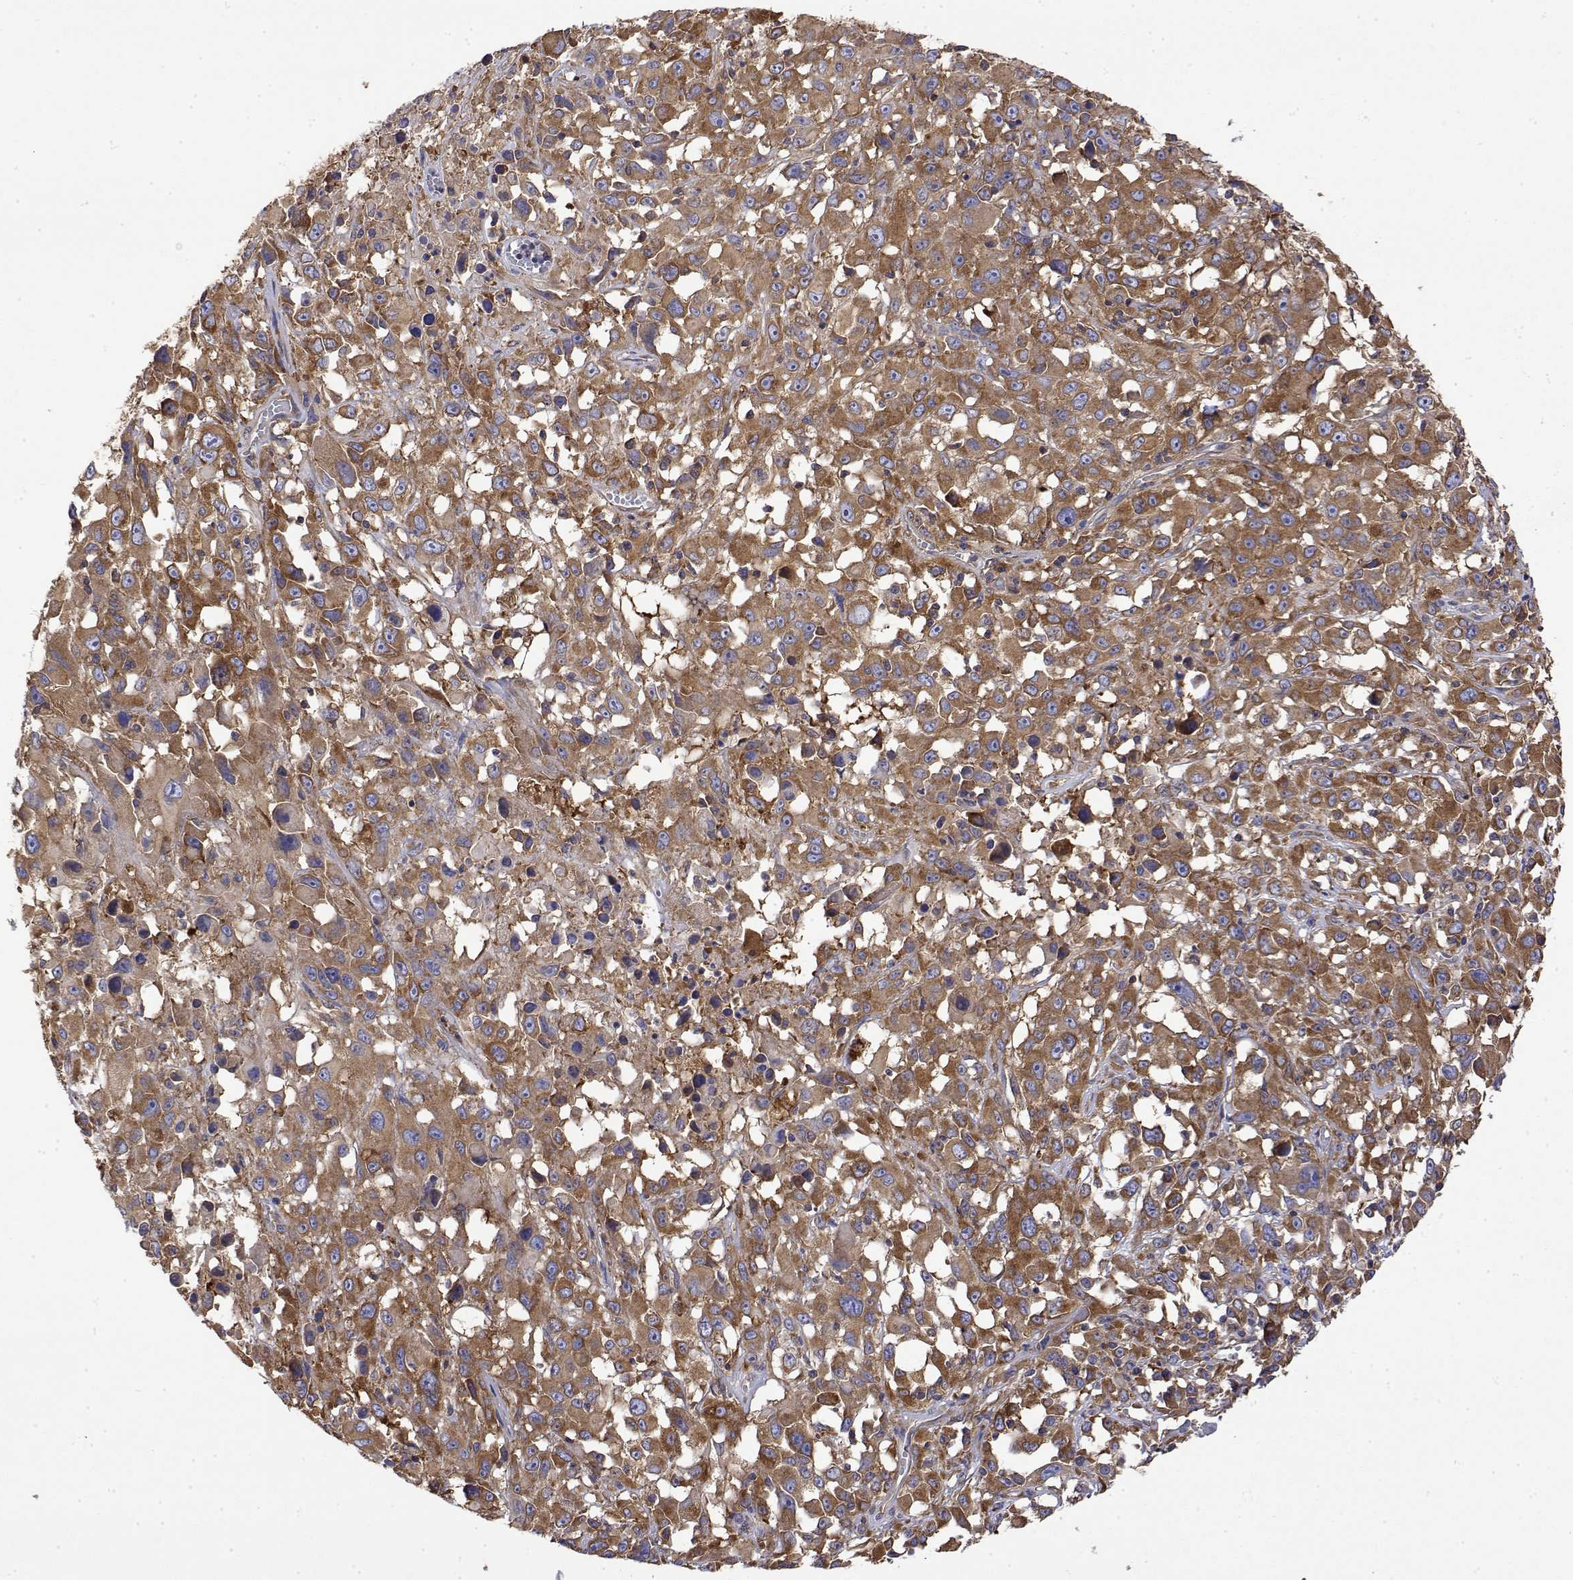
{"staining": {"intensity": "moderate", "quantity": ">75%", "location": "cytoplasmic/membranous"}, "tissue": "melanoma", "cell_type": "Tumor cells", "image_type": "cancer", "snomed": [{"axis": "morphology", "description": "Malignant melanoma, Metastatic site"}, {"axis": "topography", "description": "Soft tissue"}], "caption": "This is an image of immunohistochemistry staining of malignant melanoma (metastatic site), which shows moderate staining in the cytoplasmic/membranous of tumor cells.", "gene": "EEF1G", "patient": {"sex": "male", "age": 50}}